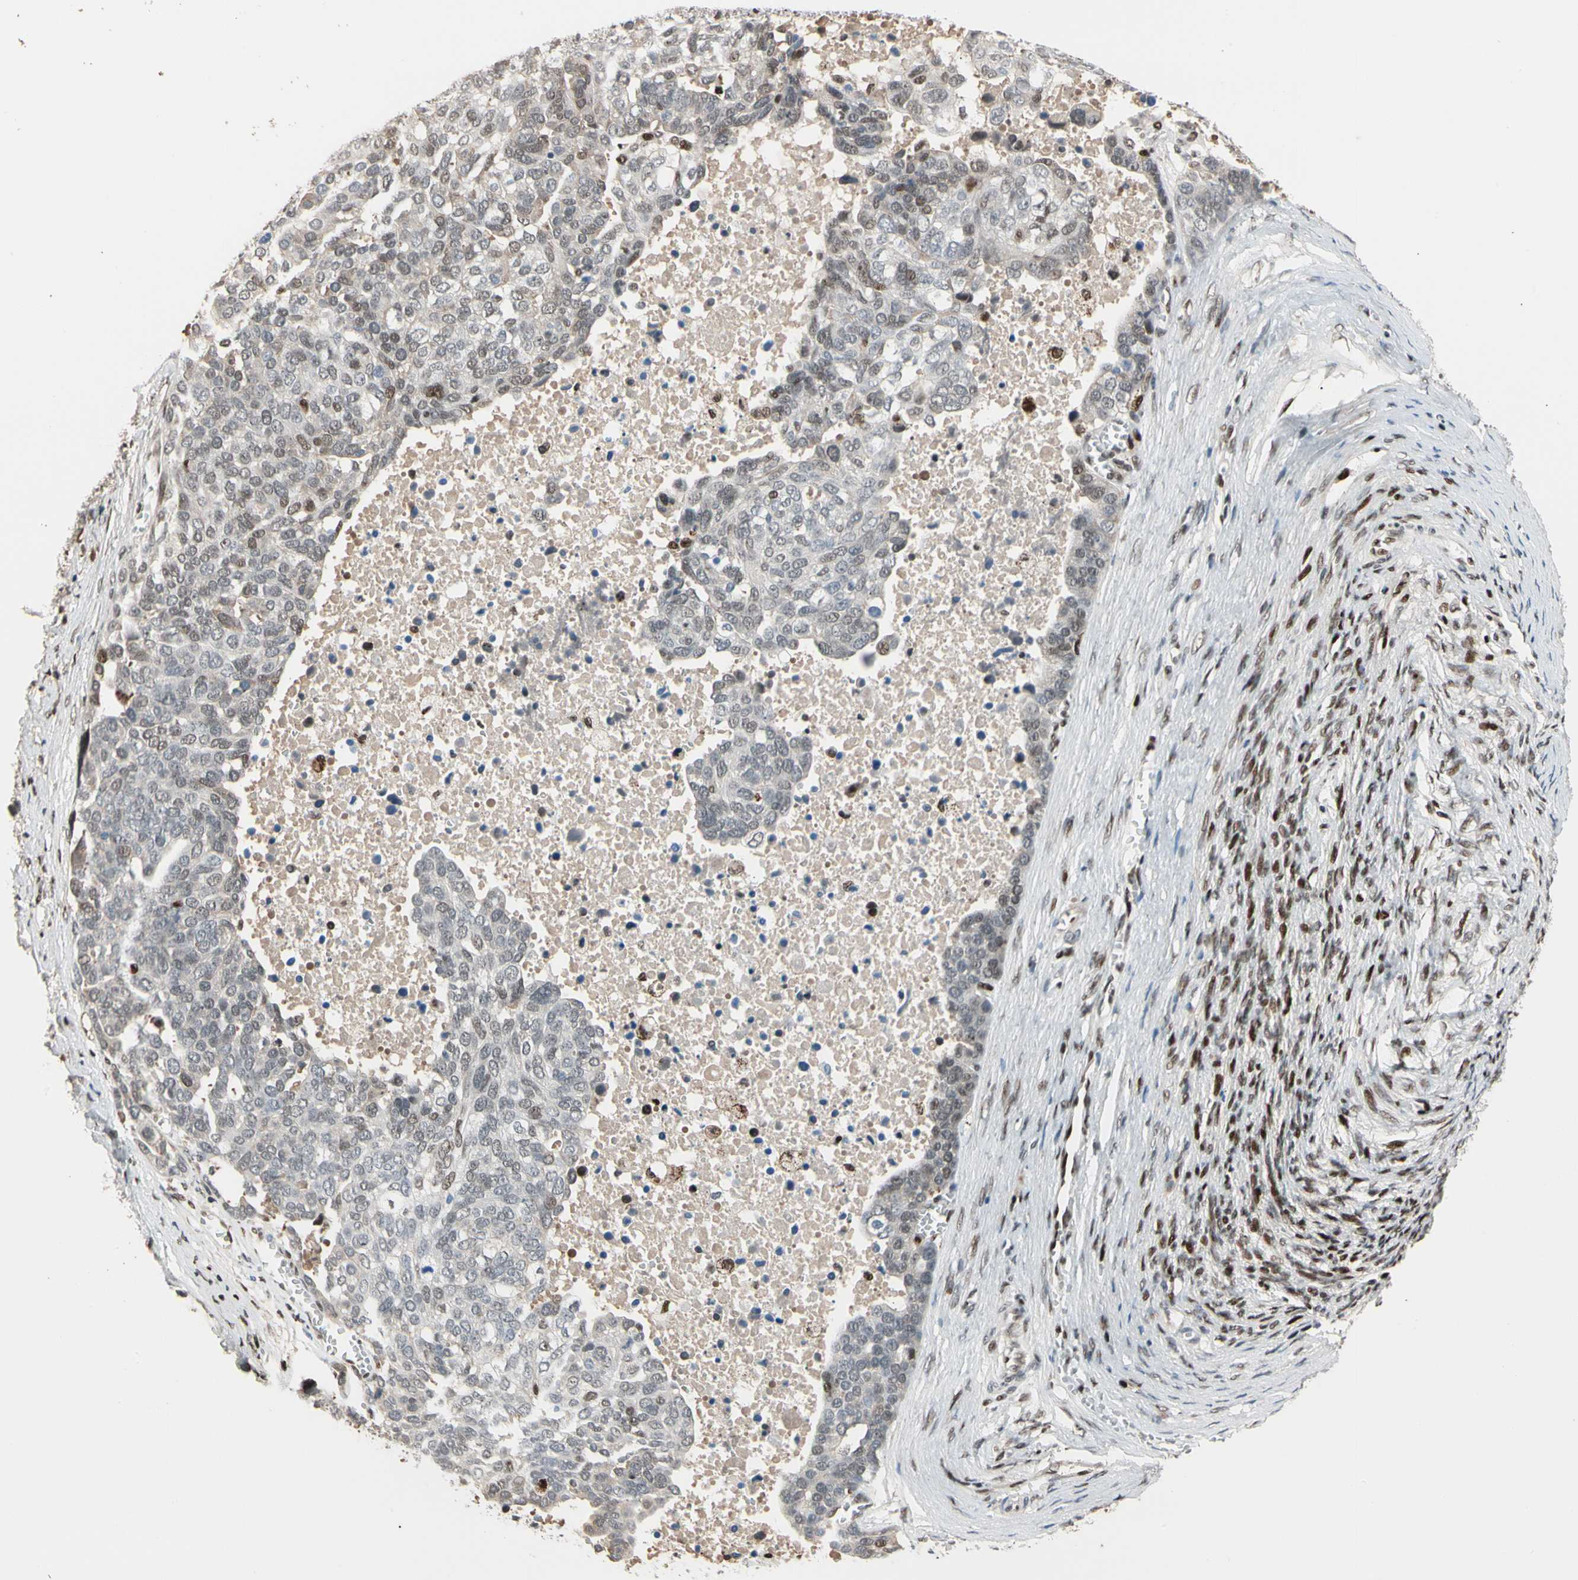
{"staining": {"intensity": "moderate", "quantity": "25%-75%", "location": "nuclear"}, "tissue": "ovarian cancer", "cell_type": "Tumor cells", "image_type": "cancer", "snomed": [{"axis": "morphology", "description": "Cystadenocarcinoma, serous, NOS"}, {"axis": "topography", "description": "Ovary"}], "caption": "Protein staining exhibits moderate nuclear positivity in about 25%-75% of tumor cells in serous cystadenocarcinoma (ovarian).", "gene": "FOXO3", "patient": {"sex": "female", "age": 44}}